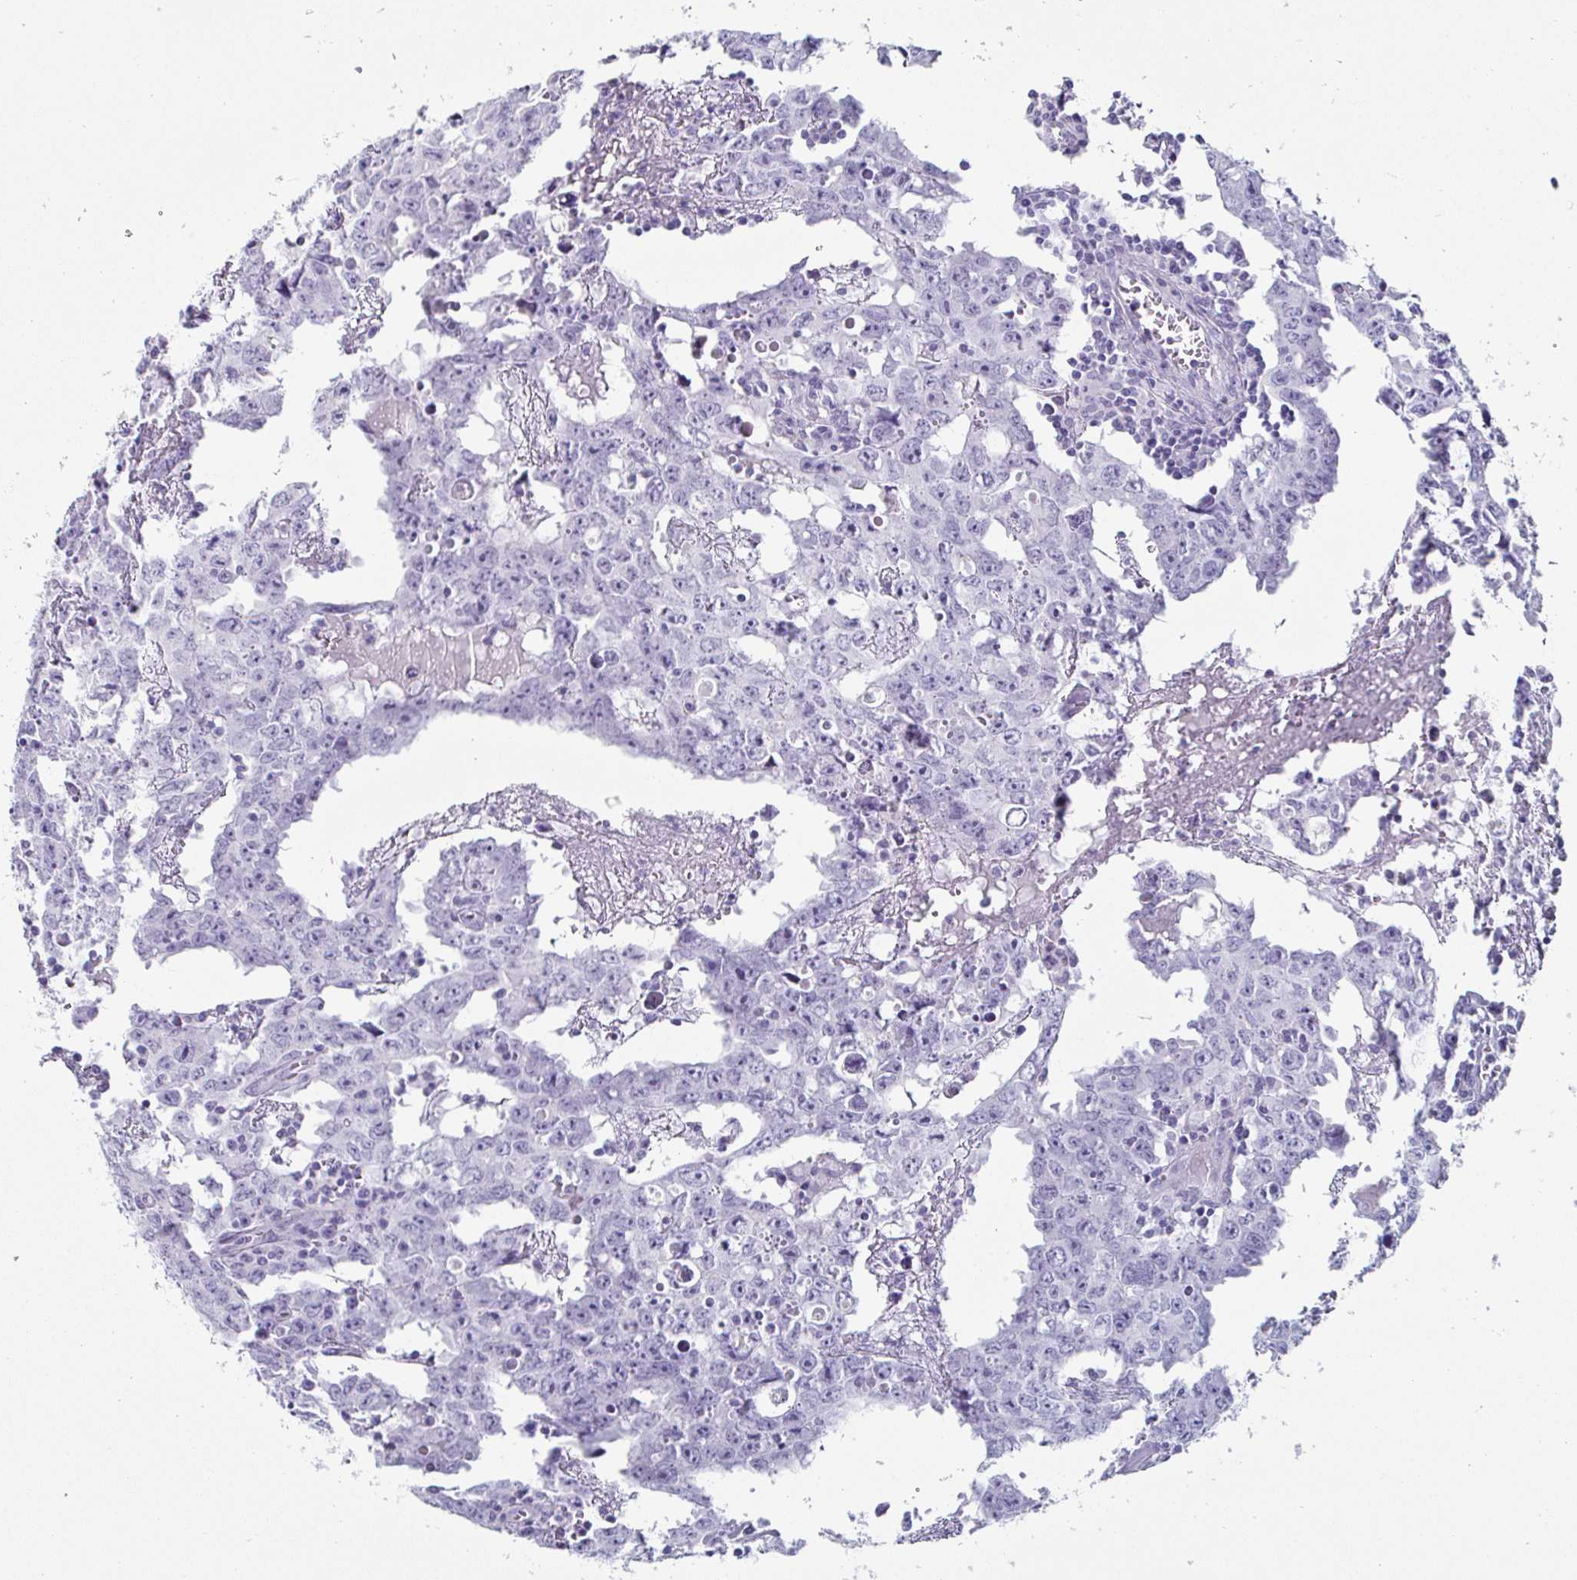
{"staining": {"intensity": "negative", "quantity": "none", "location": "none"}, "tissue": "testis cancer", "cell_type": "Tumor cells", "image_type": "cancer", "snomed": [{"axis": "morphology", "description": "Carcinoma, Embryonal, NOS"}, {"axis": "topography", "description": "Testis"}], "caption": "IHC photomicrograph of neoplastic tissue: embryonal carcinoma (testis) stained with DAB reveals no significant protein expression in tumor cells.", "gene": "CREG2", "patient": {"sex": "male", "age": 22}}